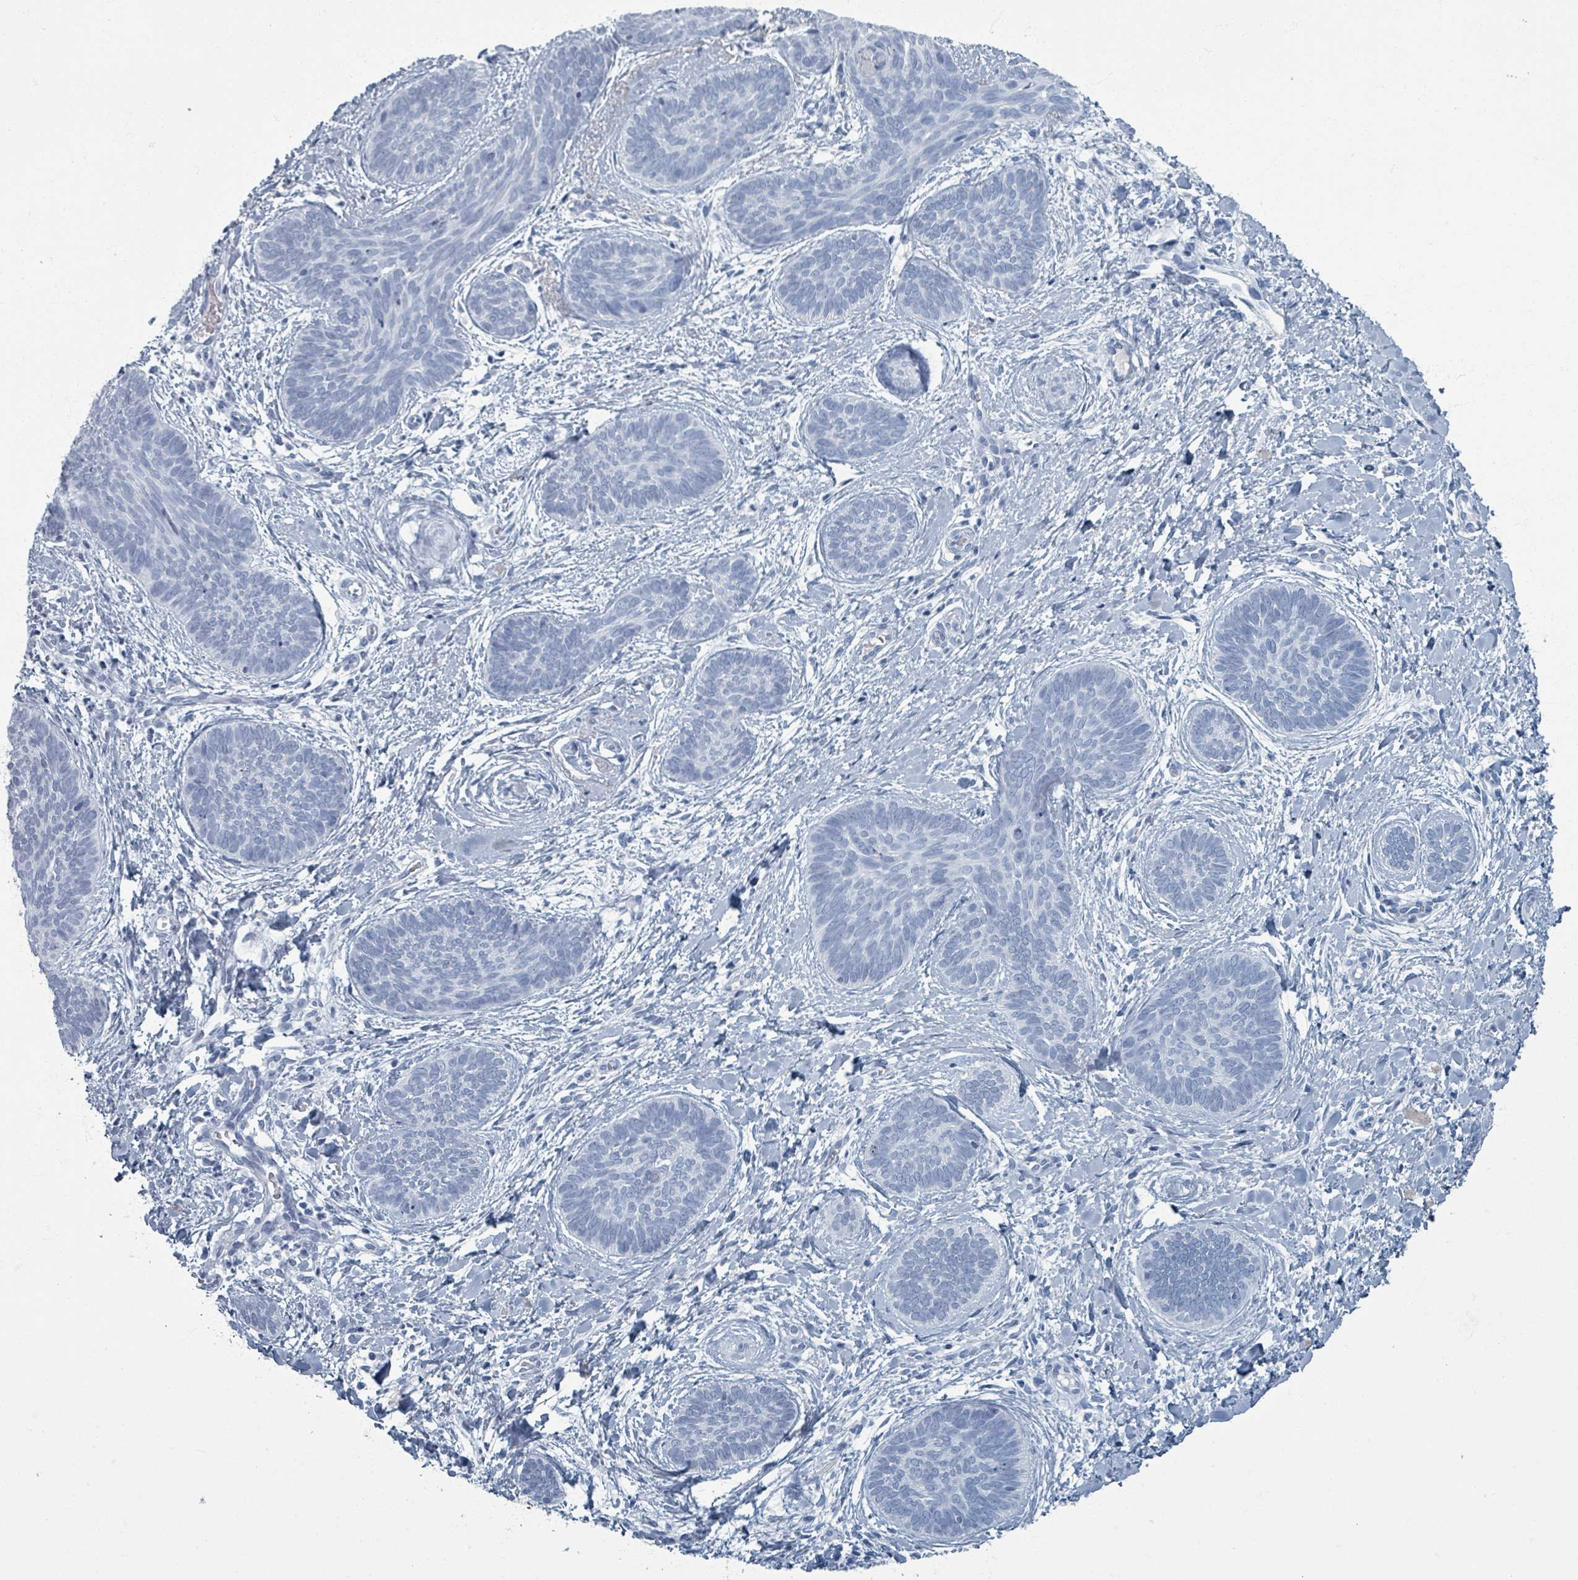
{"staining": {"intensity": "negative", "quantity": "none", "location": "none"}, "tissue": "skin cancer", "cell_type": "Tumor cells", "image_type": "cancer", "snomed": [{"axis": "morphology", "description": "Basal cell carcinoma"}, {"axis": "topography", "description": "Skin"}], "caption": "This is an immunohistochemistry (IHC) image of human skin cancer (basal cell carcinoma). There is no expression in tumor cells.", "gene": "TAS2R1", "patient": {"sex": "female", "age": 81}}